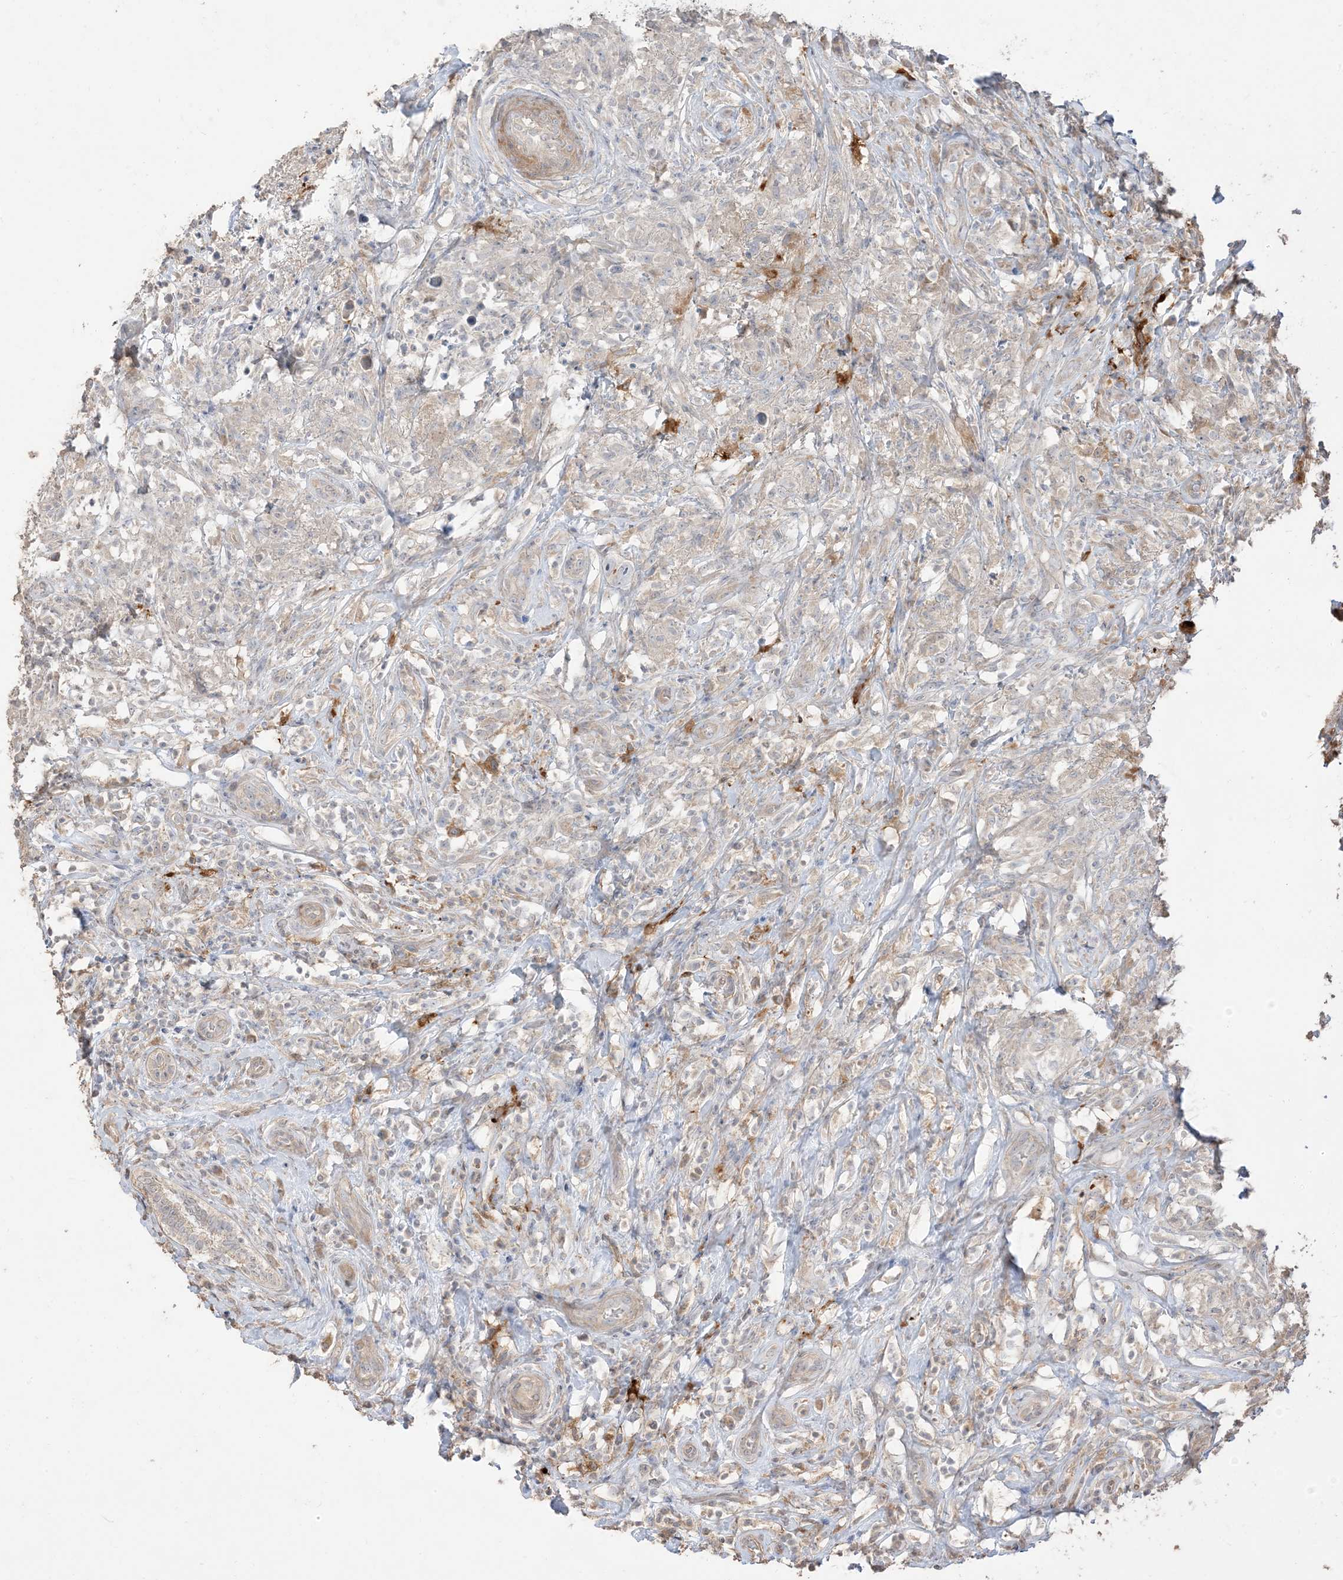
{"staining": {"intensity": "weak", "quantity": "25%-75%", "location": "cytoplasmic/membranous"}, "tissue": "testis cancer", "cell_type": "Tumor cells", "image_type": "cancer", "snomed": [{"axis": "morphology", "description": "Seminoma, NOS"}, {"axis": "topography", "description": "Testis"}], "caption": "Seminoma (testis) stained with a protein marker displays weak staining in tumor cells.", "gene": "RNF175", "patient": {"sex": "male", "age": 49}}